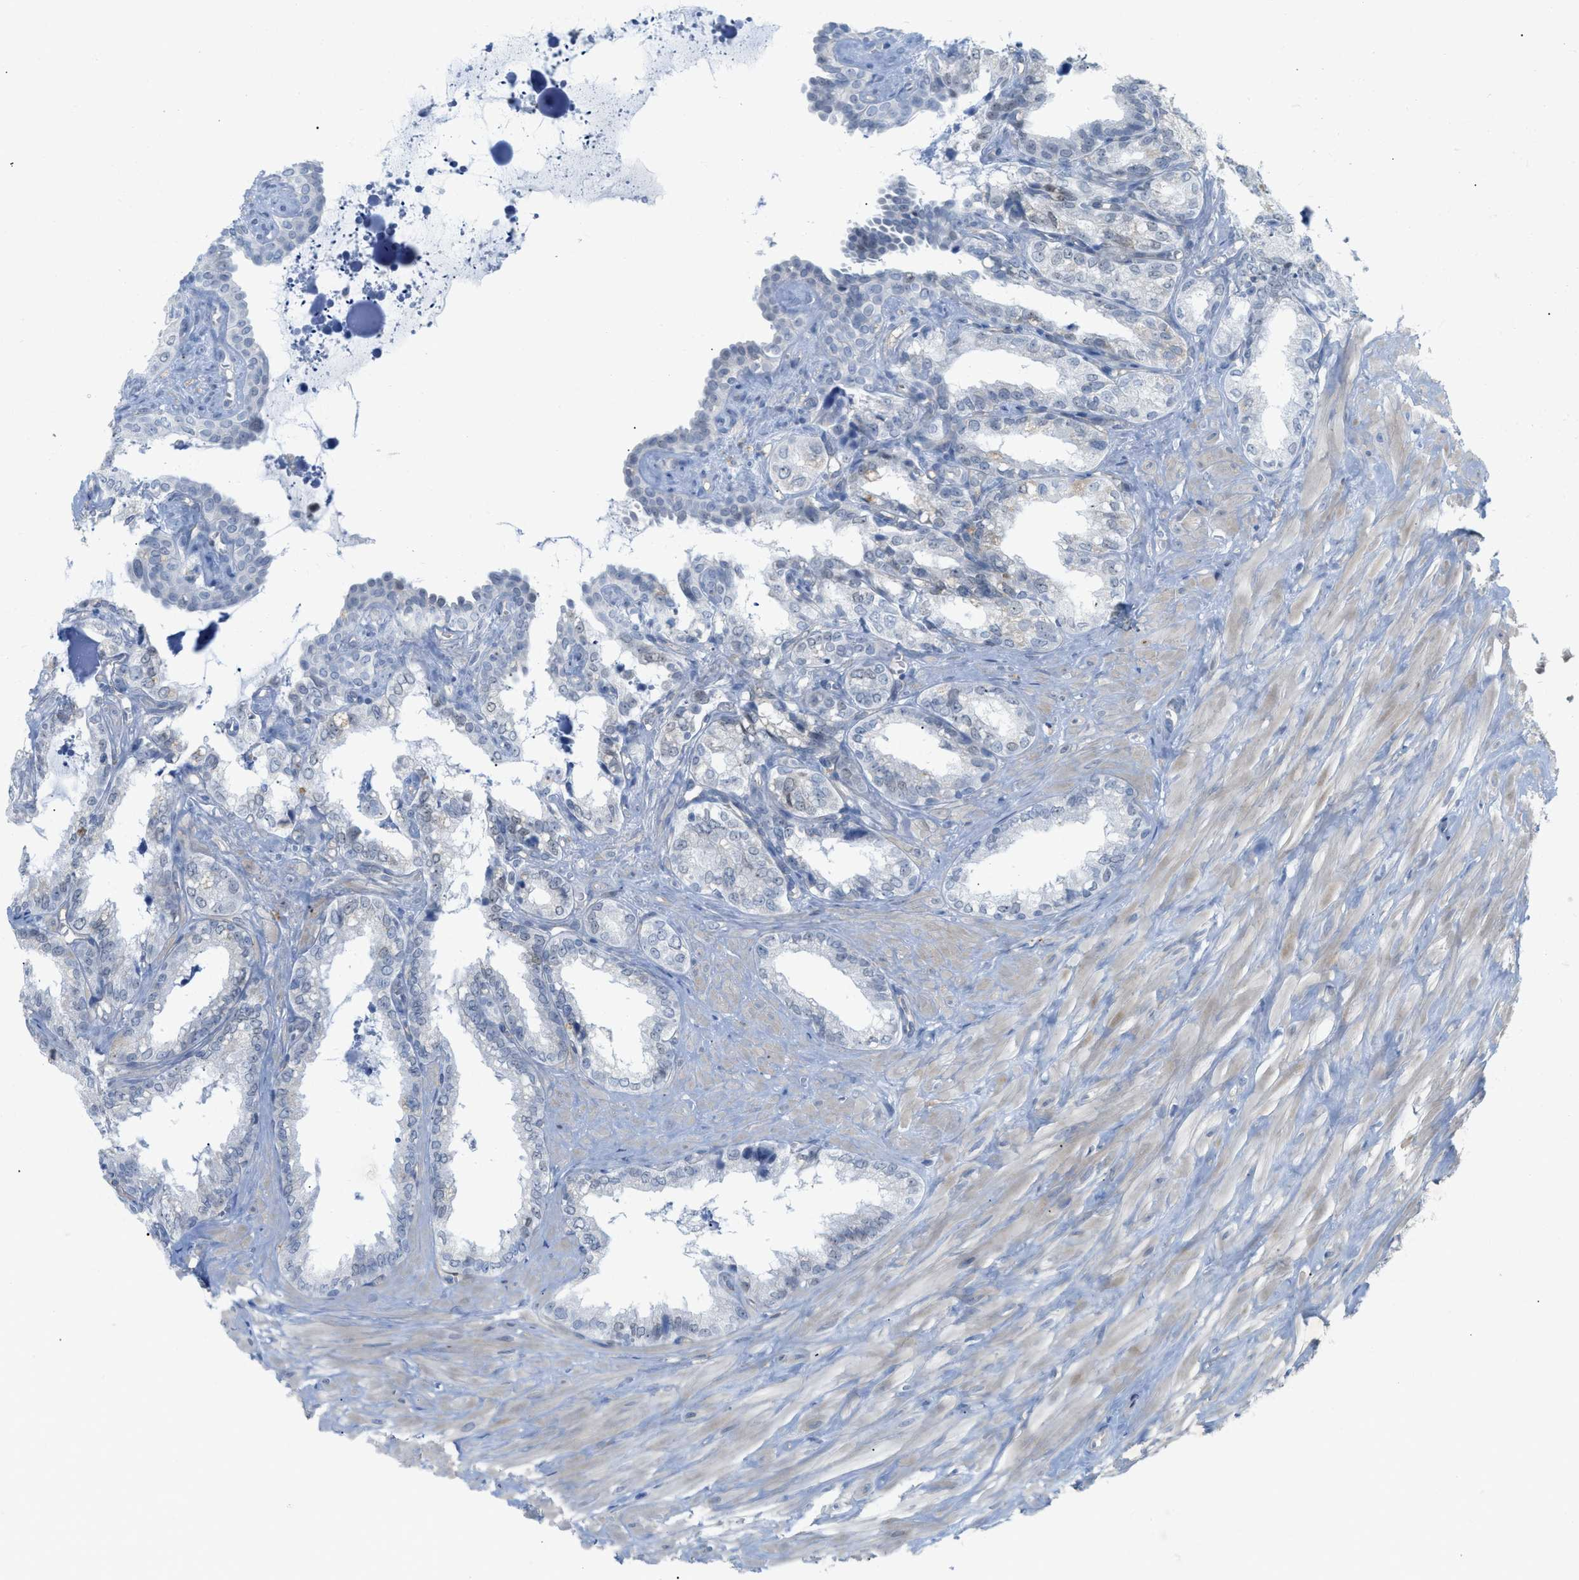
{"staining": {"intensity": "negative", "quantity": "none", "location": "none"}, "tissue": "seminal vesicle", "cell_type": "Glandular cells", "image_type": "normal", "snomed": [{"axis": "morphology", "description": "Normal tissue, NOS"}, {"axis": "topography", "description": "Seminal veicle"}], "caption": "Seminal vesicle was stained to show a protein in brown. There is no significant positivity in glandular cells. (DAB immunohistochemistry visualized using brightfield microscopy, high magnification).", "gene": "HLTF", "patient": {"sex": "male", "age": 64}}